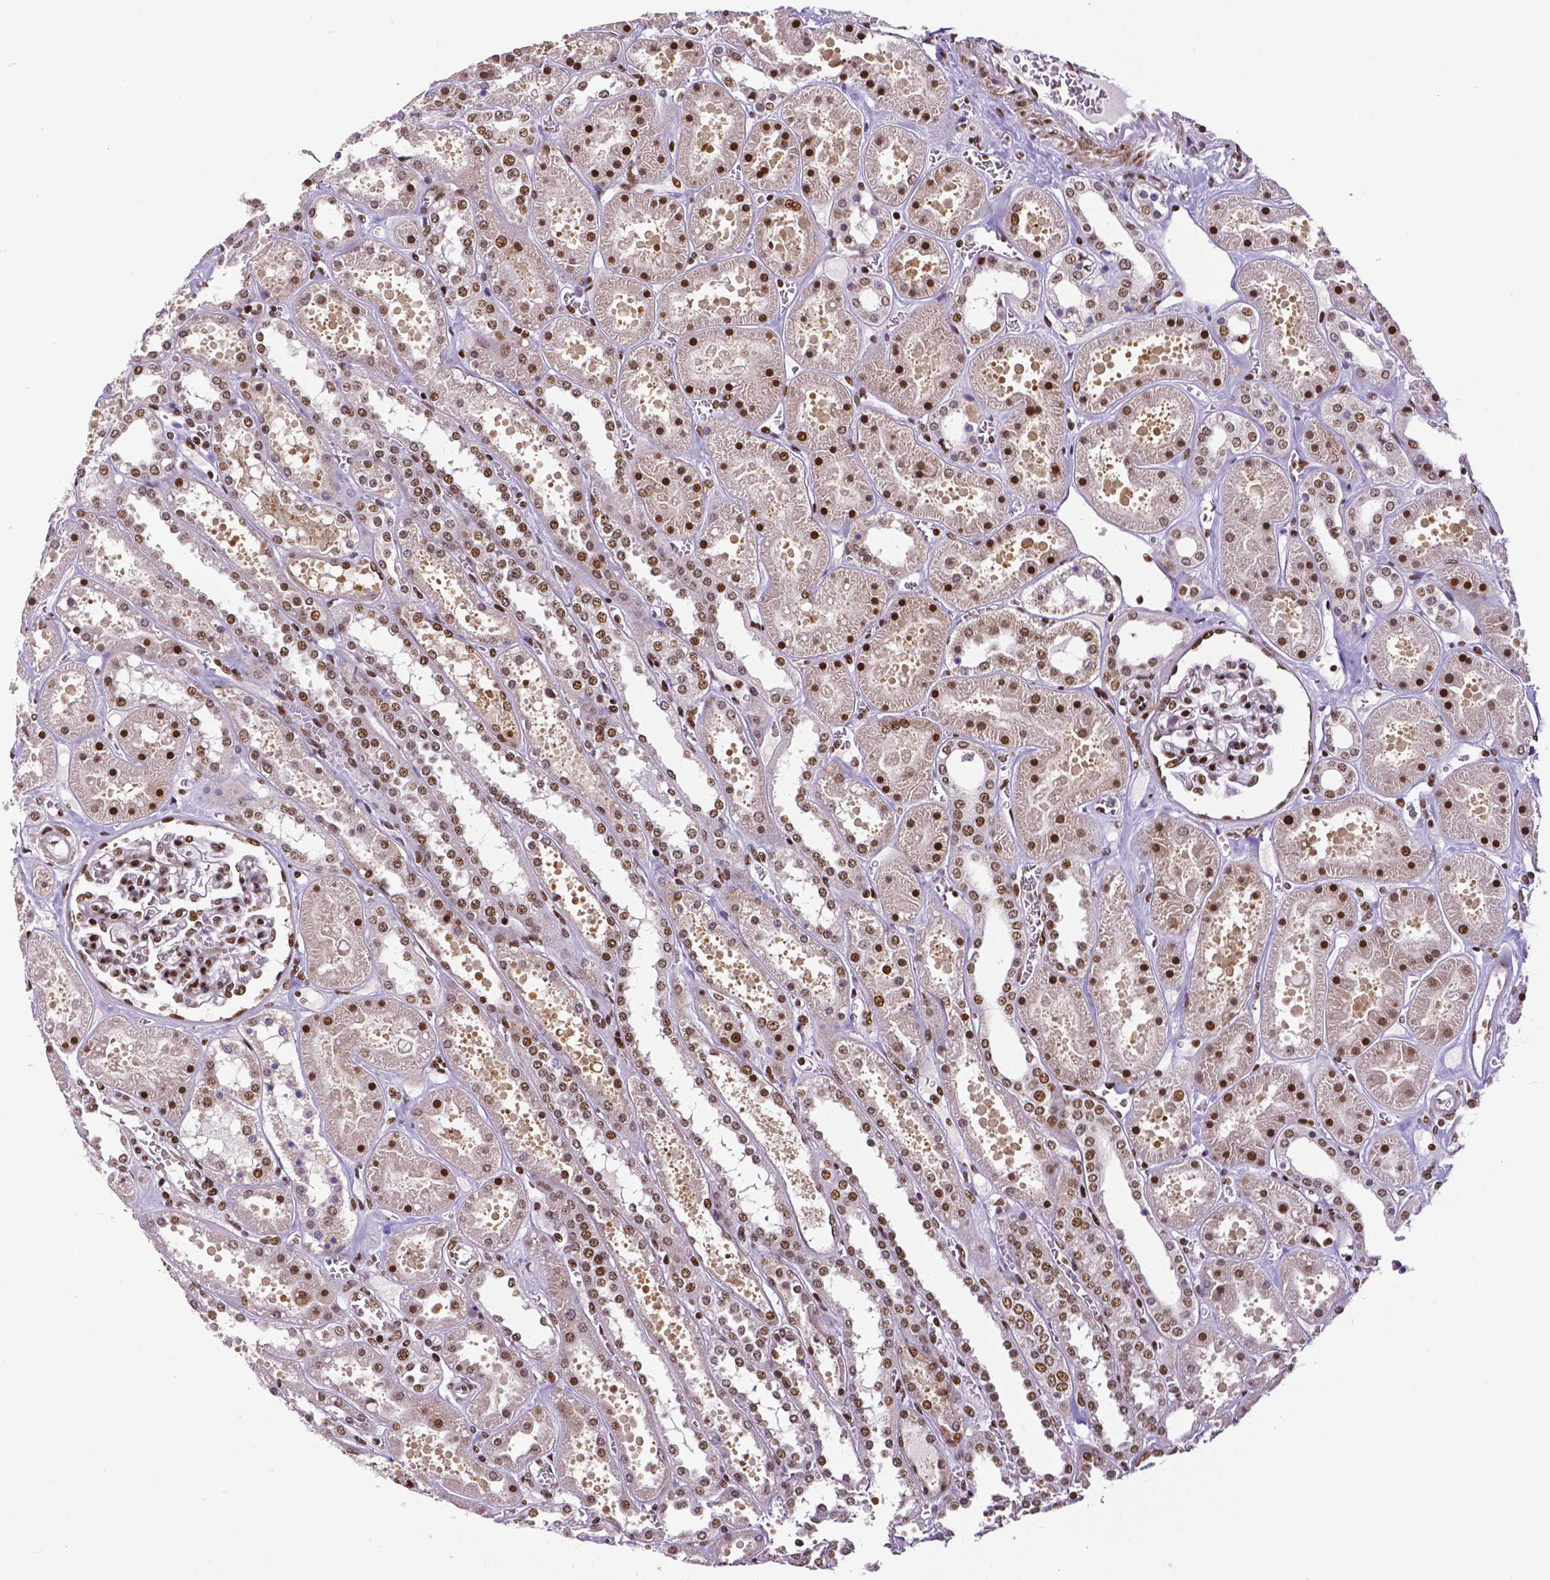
{"staining": {"intensity": "moderate", "quantity": "25%-75%", "location": "nuclear"}, "tissue": "kidney", "cell_type": "Cells in glomeruli", "image_type": "normal", "snomed": [{"axis": "morphology", "description": "Normal tissue, NOS"}, {"axis": "topography", "description": "Kidney"}], "caption": "Cells in glomeruli display medium levels of moderate nuclear positivity in approximately 25%-75% of cells in normal kidney. (Stains: DAB (3,3'-diaminobenzidine) in brown, nuclei in blue, Microscopy: brightfield microscopy at high magnification).", "gene": "CTCF", "patient": {"sex": "female", "age": 41}}